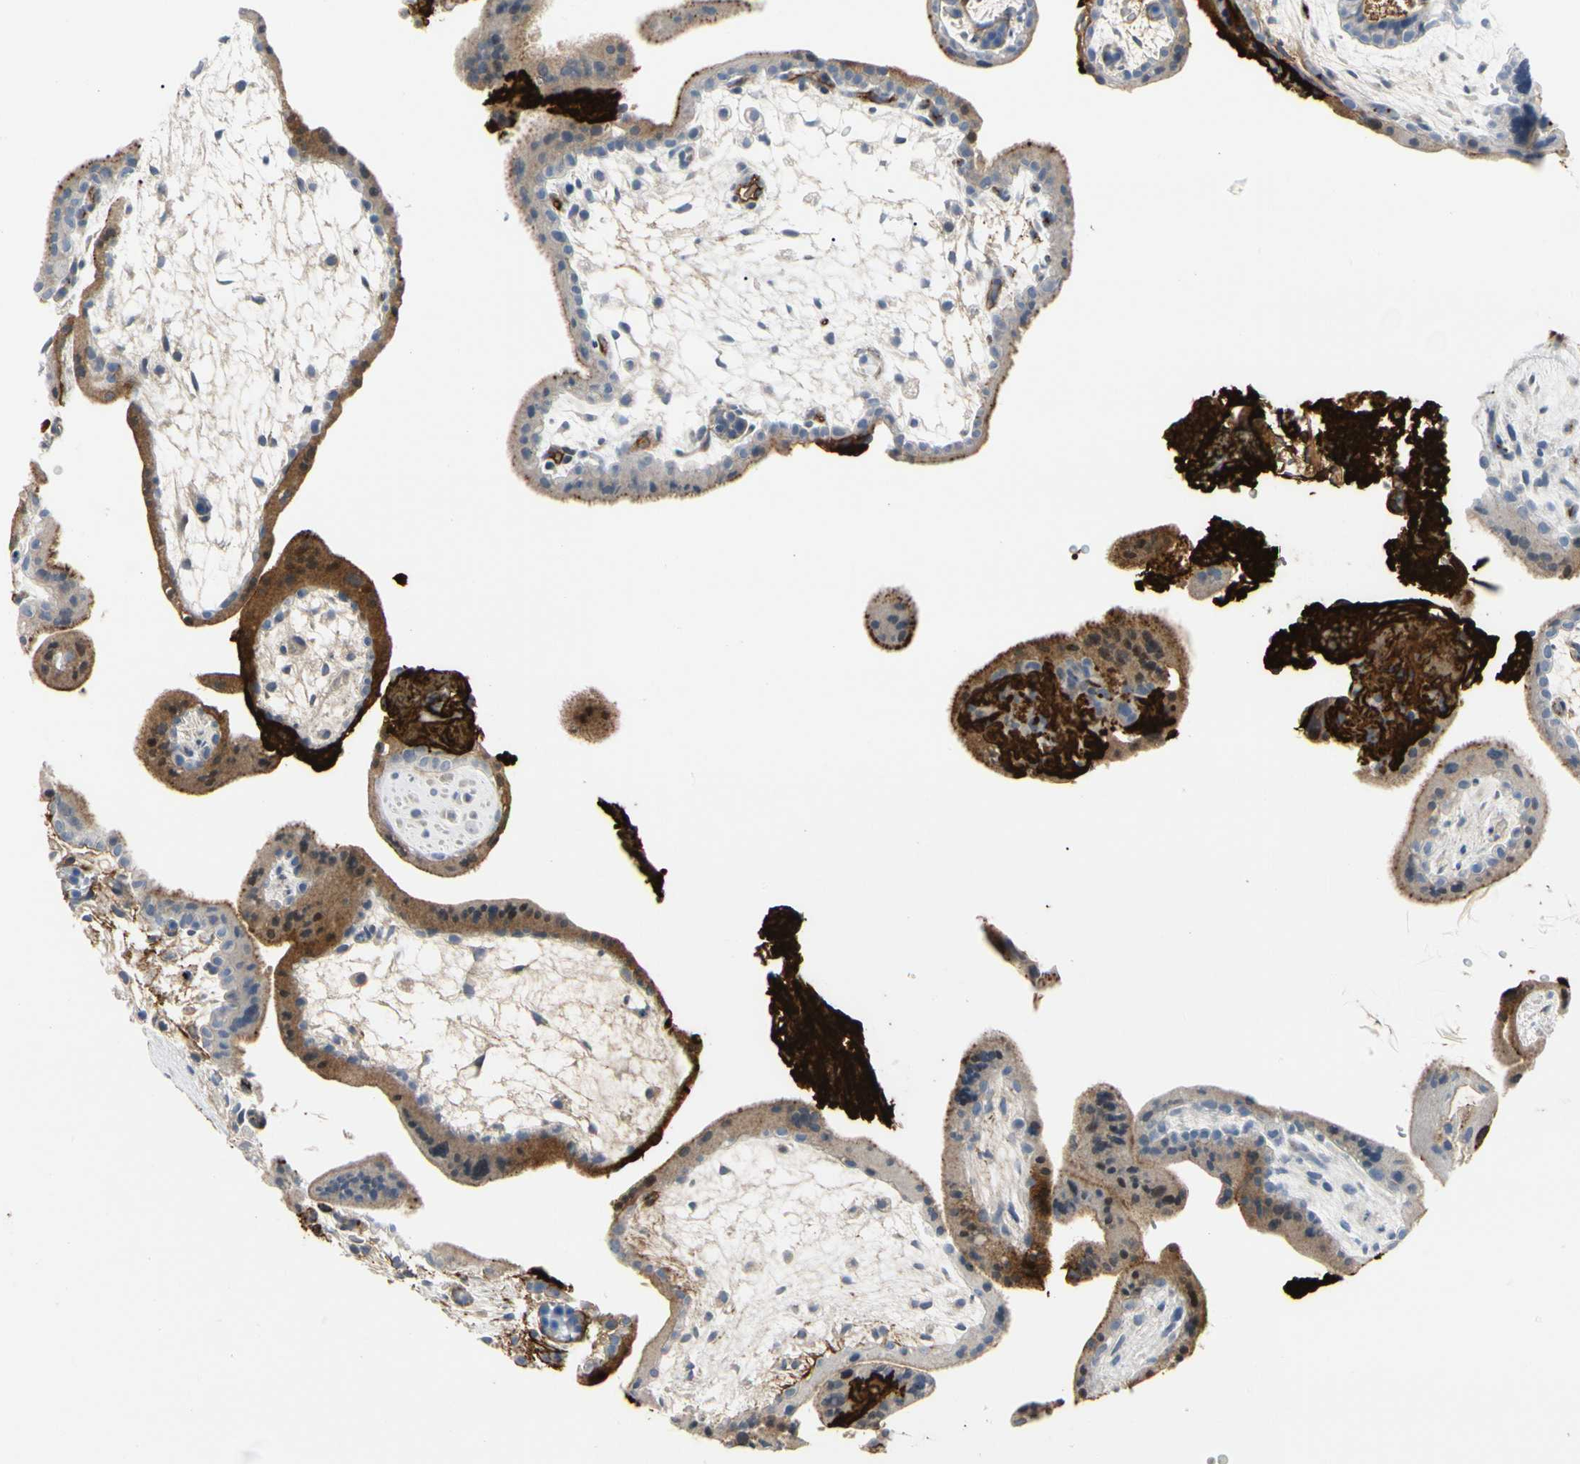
{"staining": {"intensity": "moderate", "quantity": "25%-75%", "location": "cytoplasmic/membranous"}, "tissue": "placenta", "cell_type": "Trophoblastic cells", "image_type": "normal", "snomed": [{"axis": "morphology", "description": "Normal tissue, NOS"}, {"axis": "topography", "description": "Placenta"}], "caption": "Immunohistochemical staining of unremarkable human placenta reveals 25%-75% levels of moderate cytoplasmic/membranous protein staining in about 25%-75% of trophoblastic cells.", "gene": "FGB", "patient": {"sex": "female", "age": 35}}